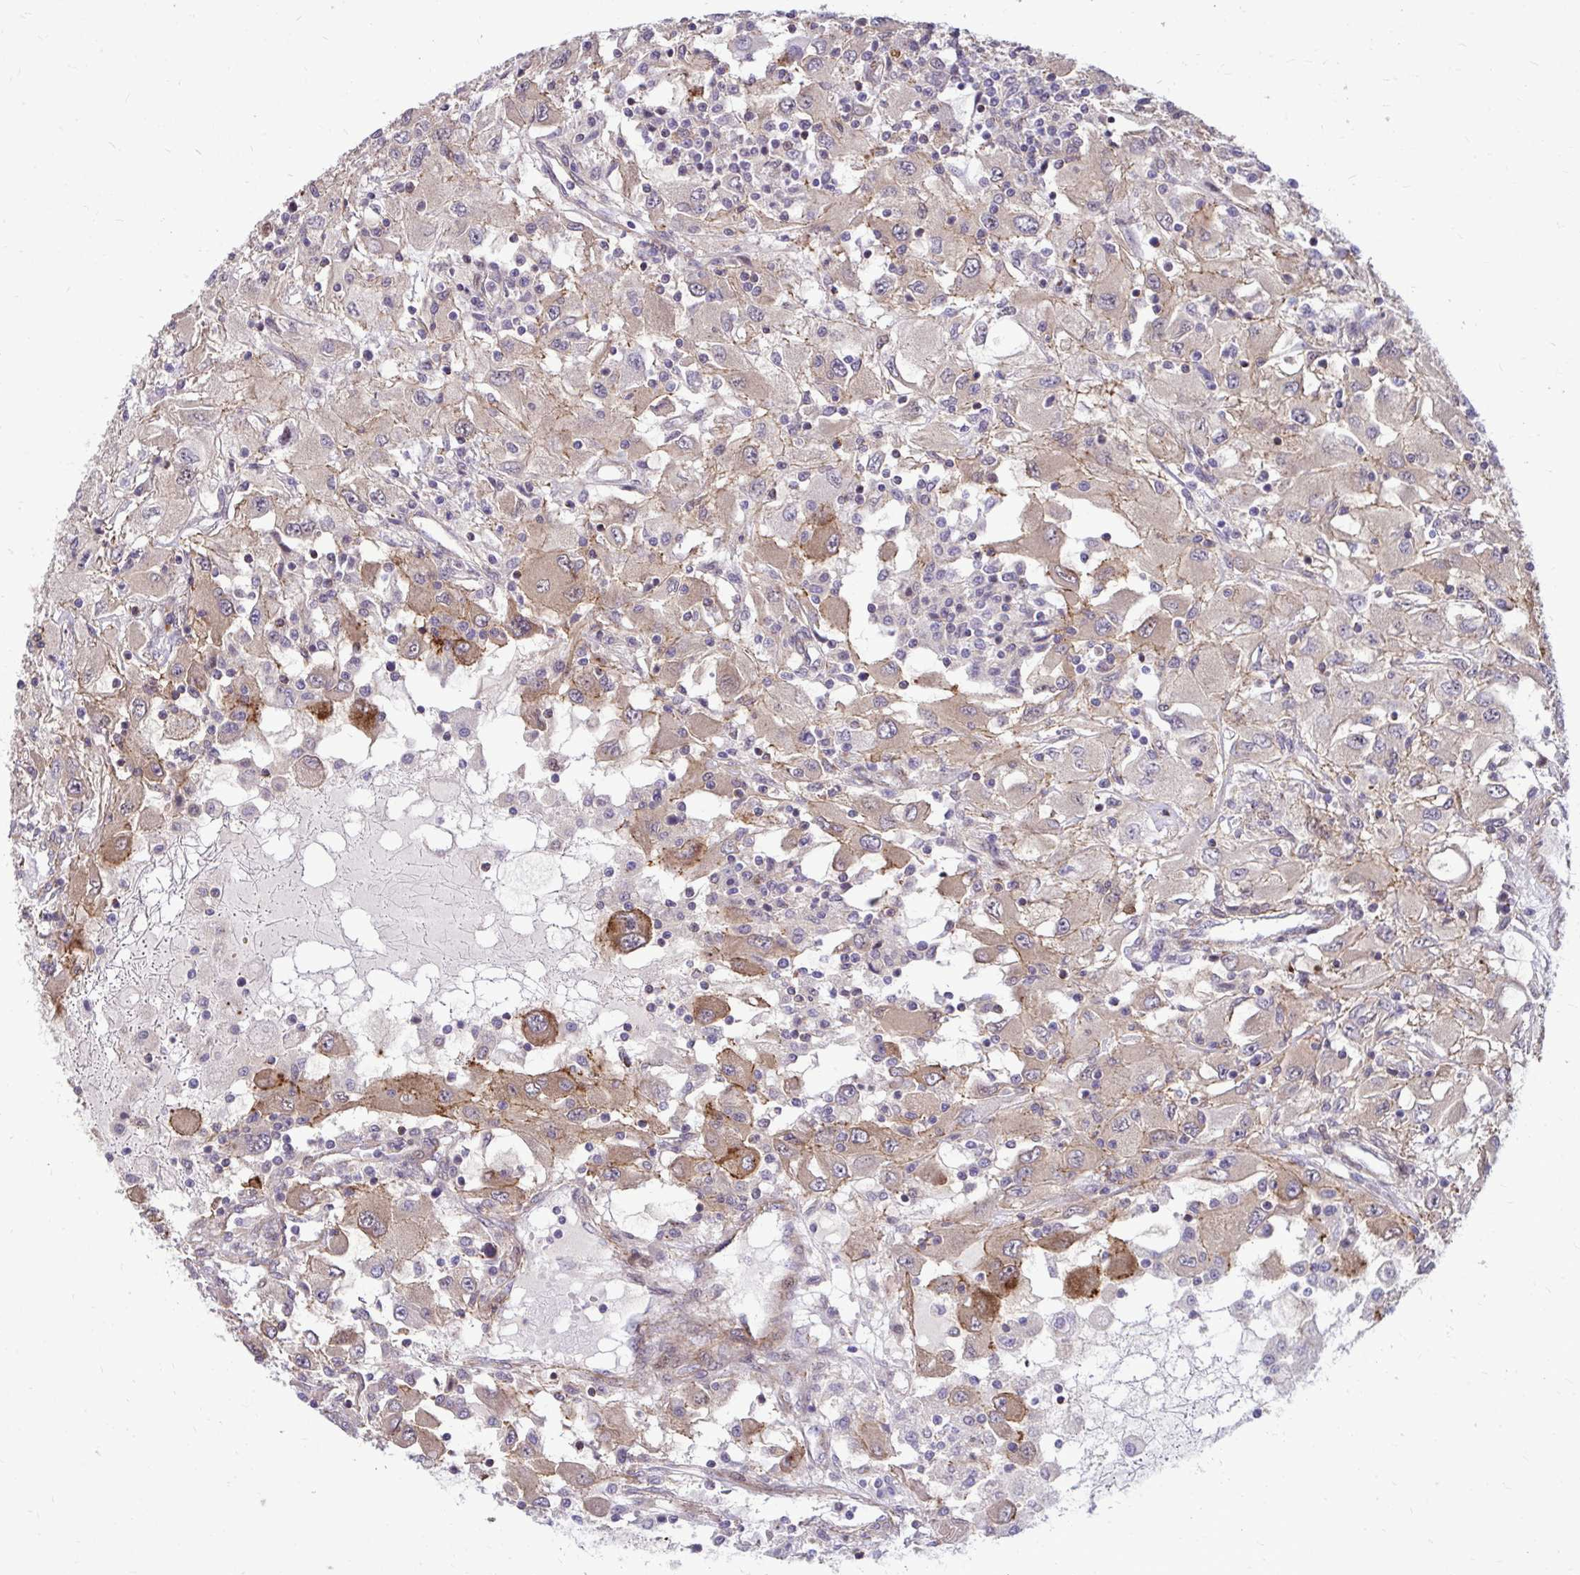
{"staining": {"intensity": "moderate", "quantity": "<25%", "location": "cytoplasmic/membranous"}, "tissue": "renal cancer", "cell_type": "Tumor cells", "image_type": "cancer", "snomed": [{"axis": "morphology", "description": "Adenocarcinoma, NOS"}, {"axis": "topography", "description": "Kidney"}], "caption": "An image of adenocarcinoma (renal) stained for a protein shows moderate cytoplasmic/membranous brown staining in tumor cells.", "gene": "TRIP6", "patient": {"sex": "female", "age": 67}}